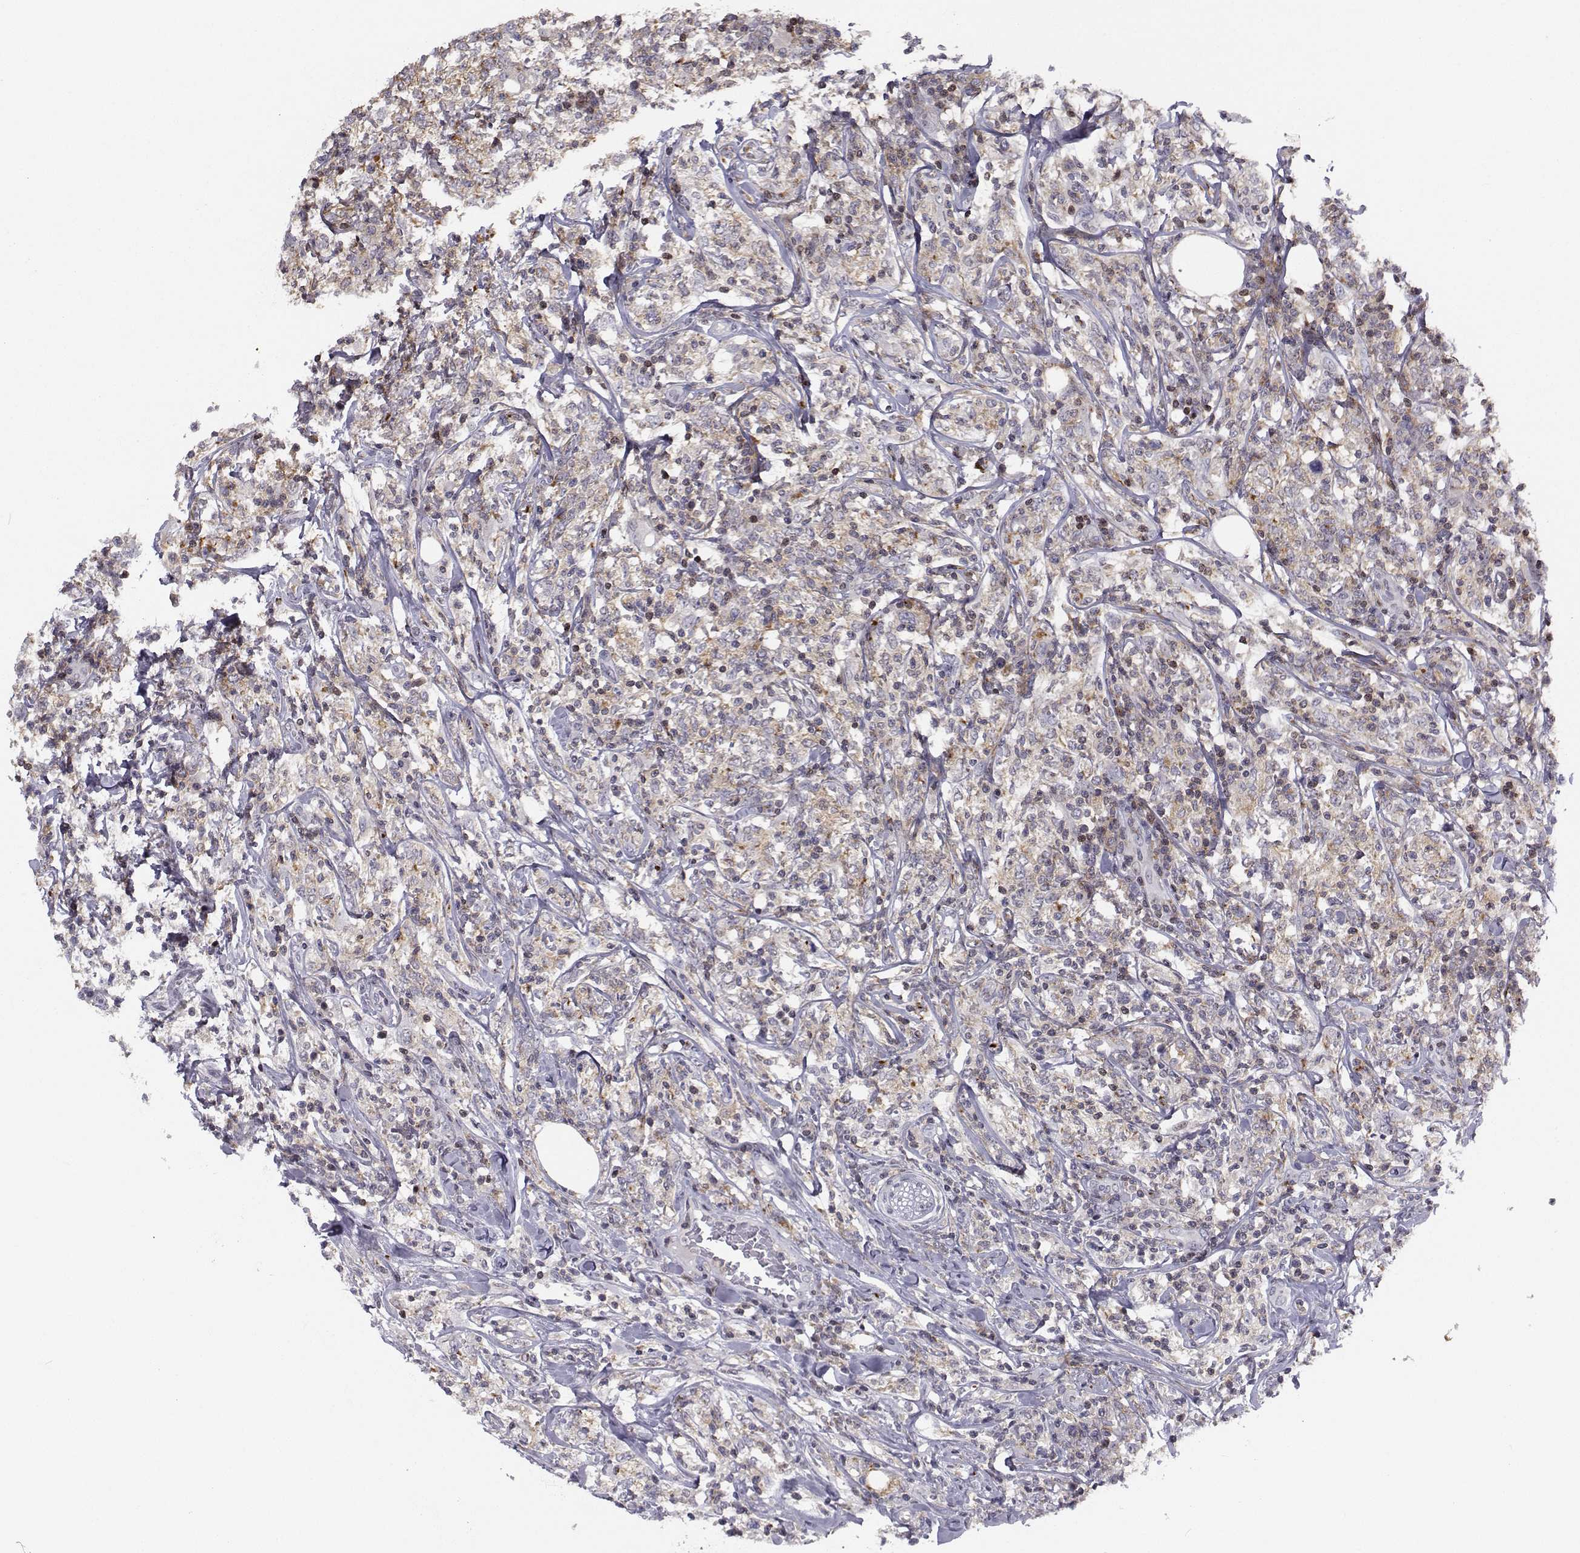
{"staining": {"intensity": "weak", "quantity": ">75%", "location": "cytoplasmic/membranous"}, "tissue": "lymphoma", "cell_type": "Tumor cells", "image_type": "cancer", "snomed": [{"axis": "morphology", "description": "Malignant lymphoma, non-Hodgkin's type, High grade"}, {"axis": "topography", "description": "Lymph node"}], "caption": "Lymphoma stained with DAB (3,3'-diaminobenzidine) immunohistochemistry exhibits low levels of weak cytoplasmic/membranous positivity in about >75% of tumor cells.", "gene": "PCP4L1", "patient": {"sex": "female", "age": 84}}